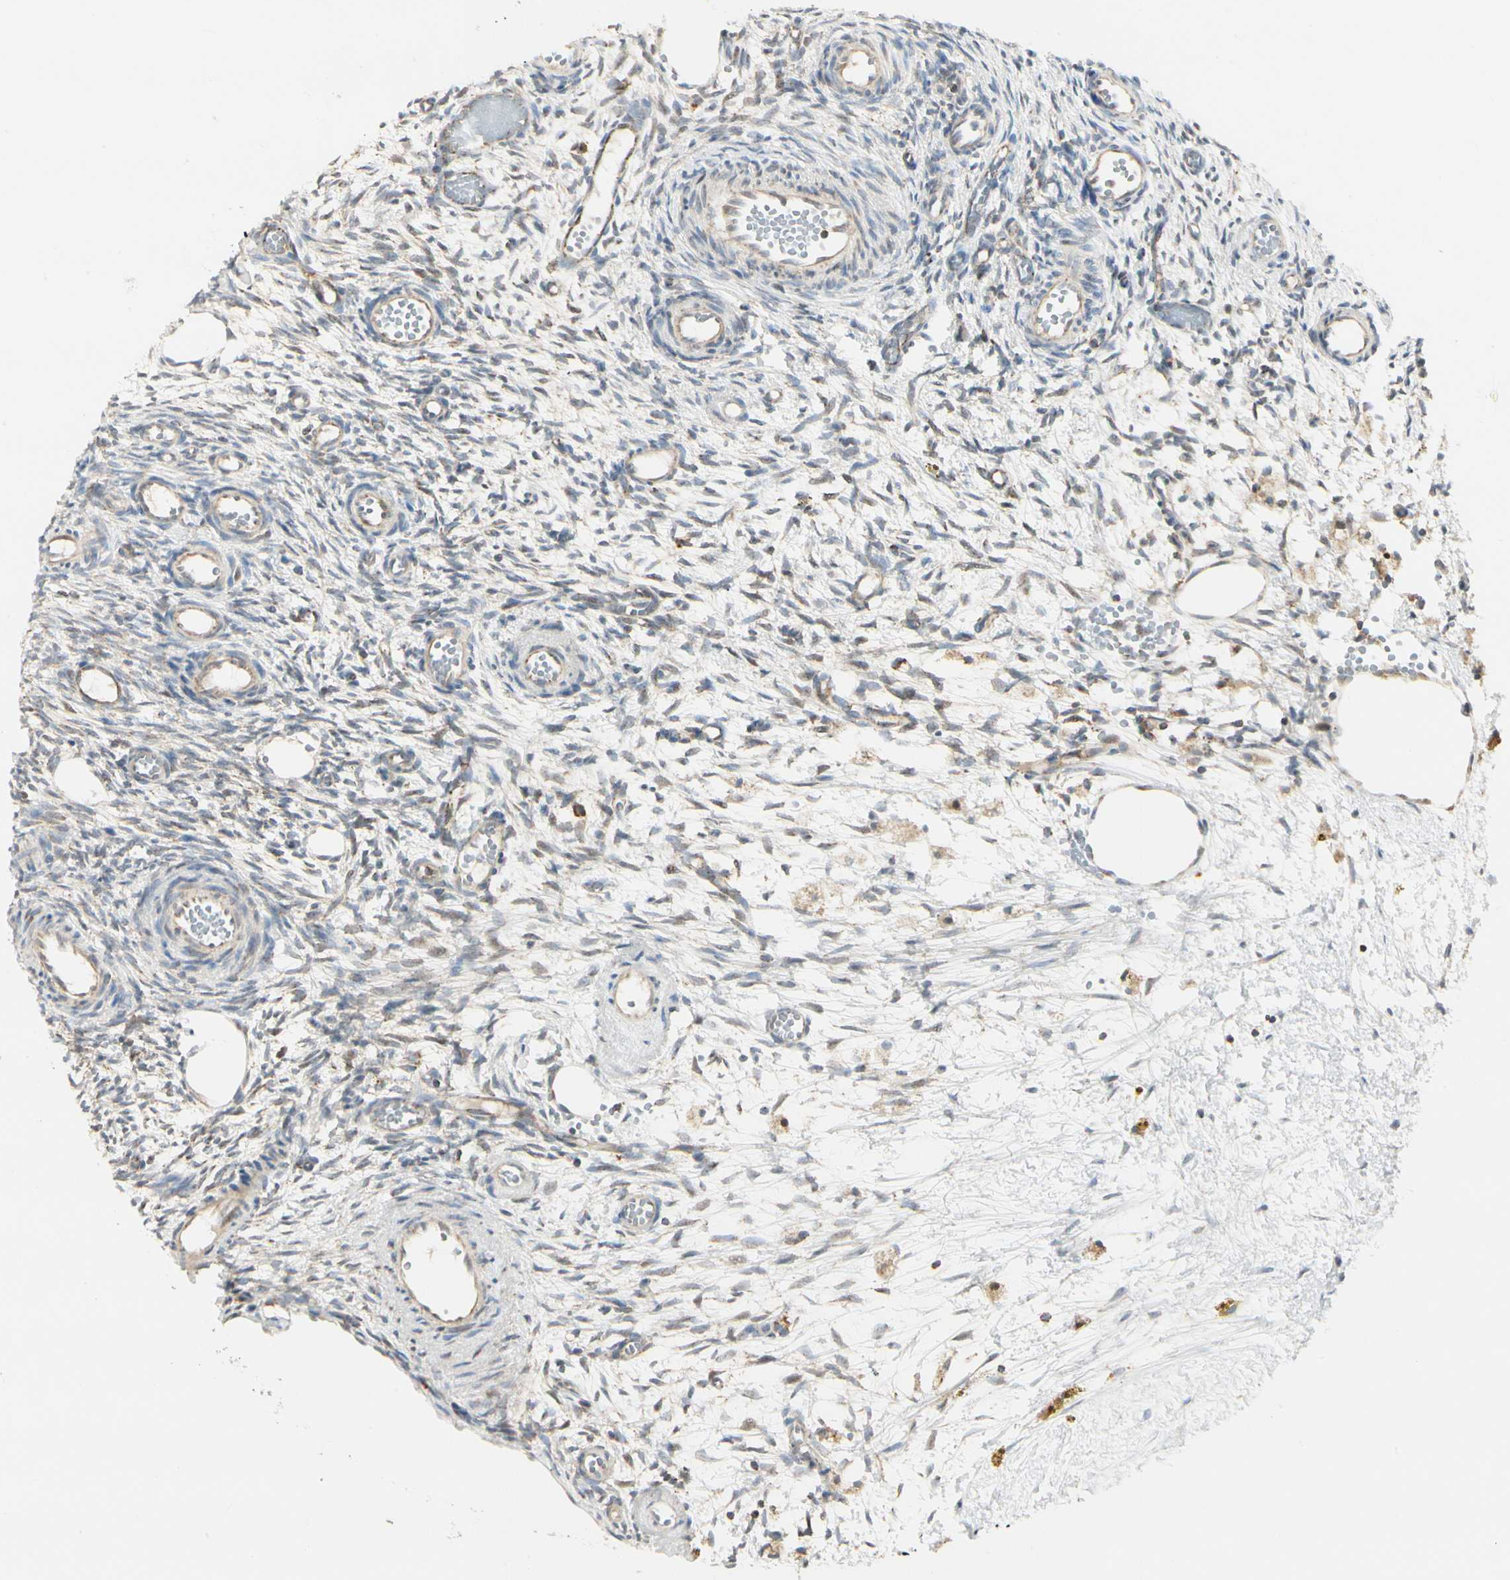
{"staining": {"intensity": "weak", "quantity": "25%-75%", "location": "cytoplasmic/membranous"}, "tissue": "ovary", "cell_type": "Follicle cells", "image_type": "normal", "snomed": [{"axis": "morphology", "description": "Normal tissue, NOS"}, {"axis": "topography", "description": "Ovary"}], "caption": "This image exhibits unremarkable ovary stained with immunohistochemistry to label a protein in brown. The cytoplasmic/membranous of follicle cells show weak positivity for the protein. Nuclei are counter-stained blue.", "gene": "ANKS6", "patient": {"sex": "female", "age": 35}}